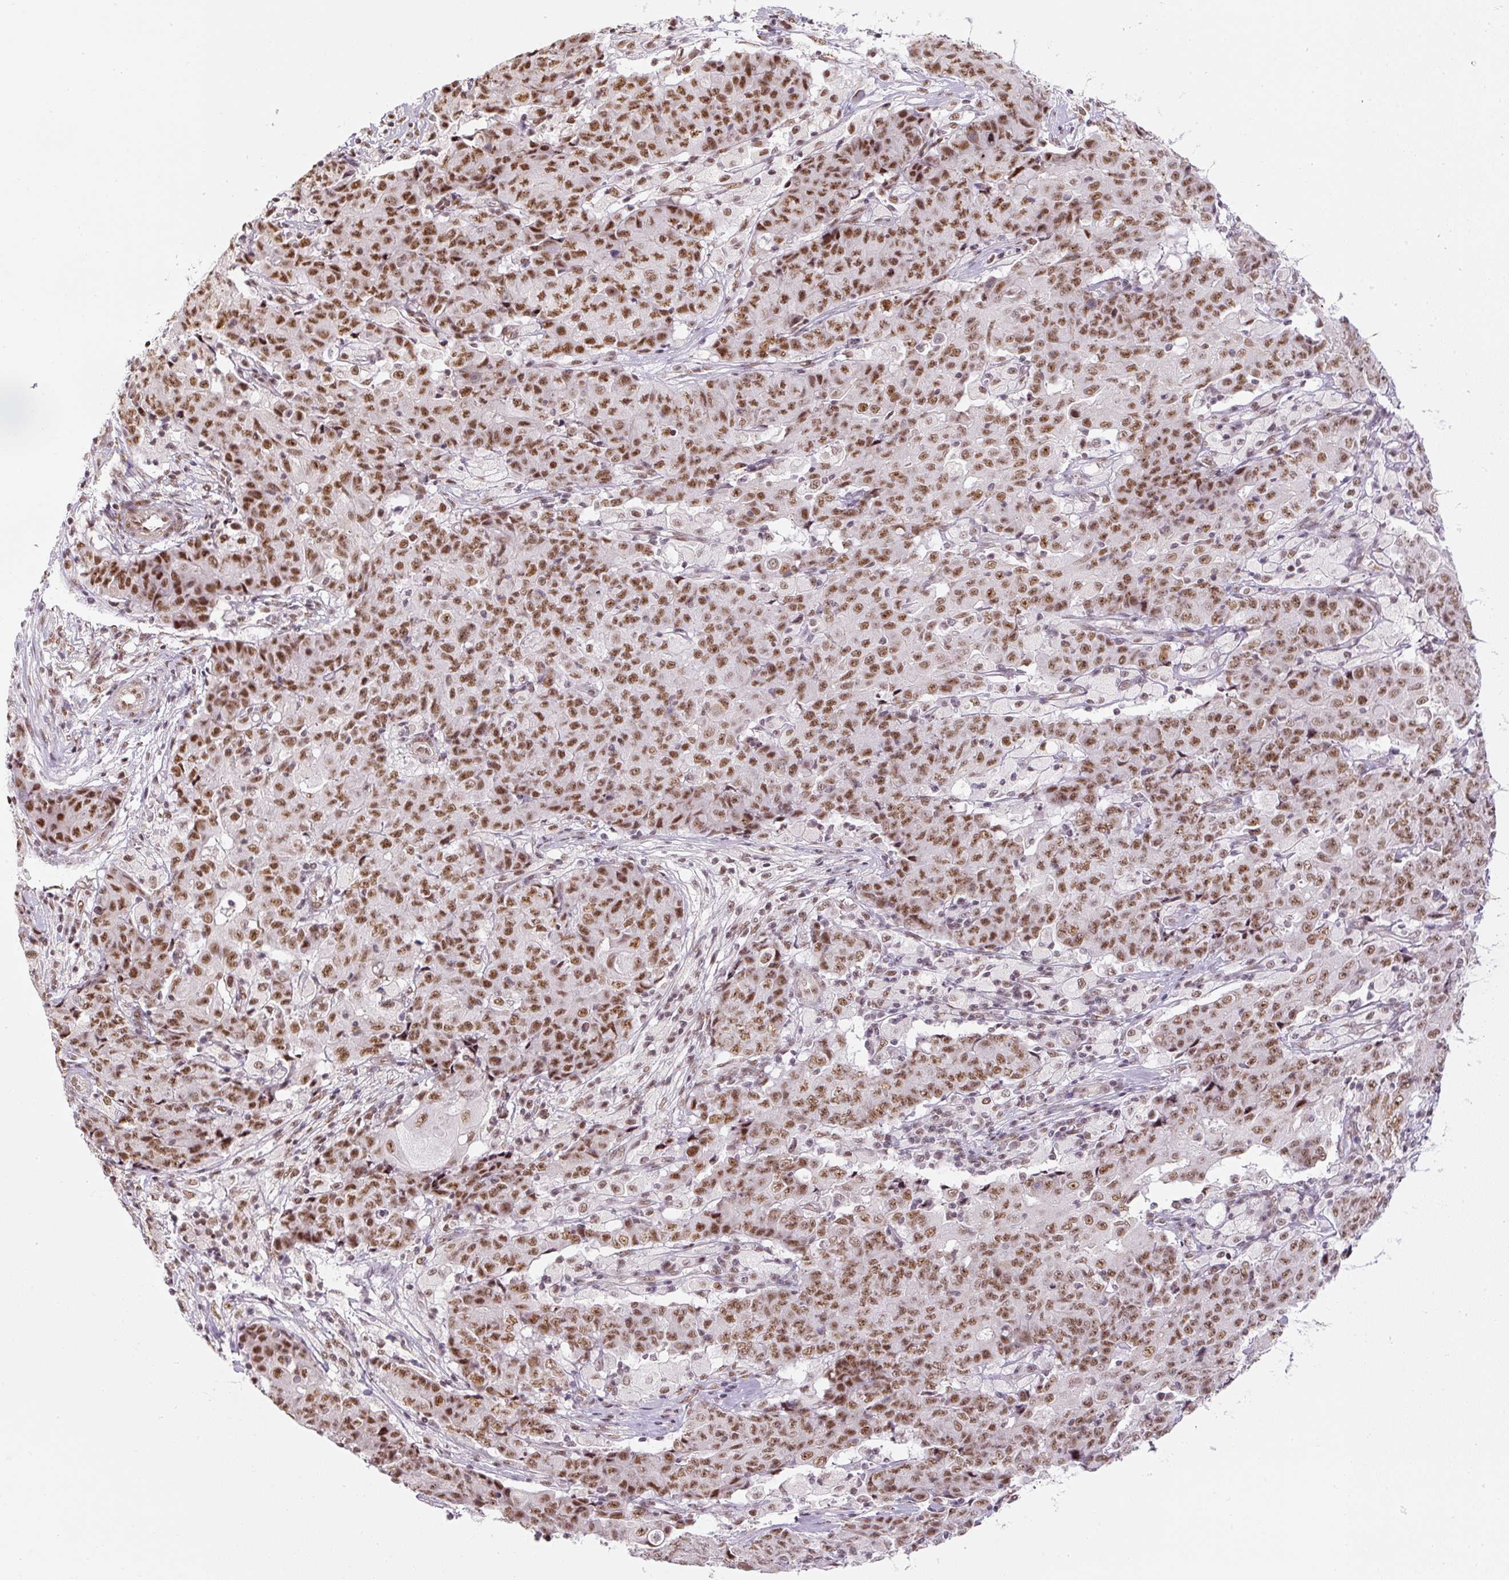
{"staining": {"intensity": "moderate", "quantity": ">75%", "location": "nuclear"}, "tissue": "ovarian cancer", "cell_type": "Tumor cells", "image_type": "cancer", "snomed": [{"axis": "morphology", "description": "Carcinoma, endometroid"}, {"axis": "topography", "description": "Ovary"}], "caption": "IHC (DAB) staining of human ovarian cancer (endometroid carcinoma) shows moderate nuclear protein staining in approximately >75% of tumor cells.", "gene": "U2AF2", "patient": {"sex": "female", "age": 42}}